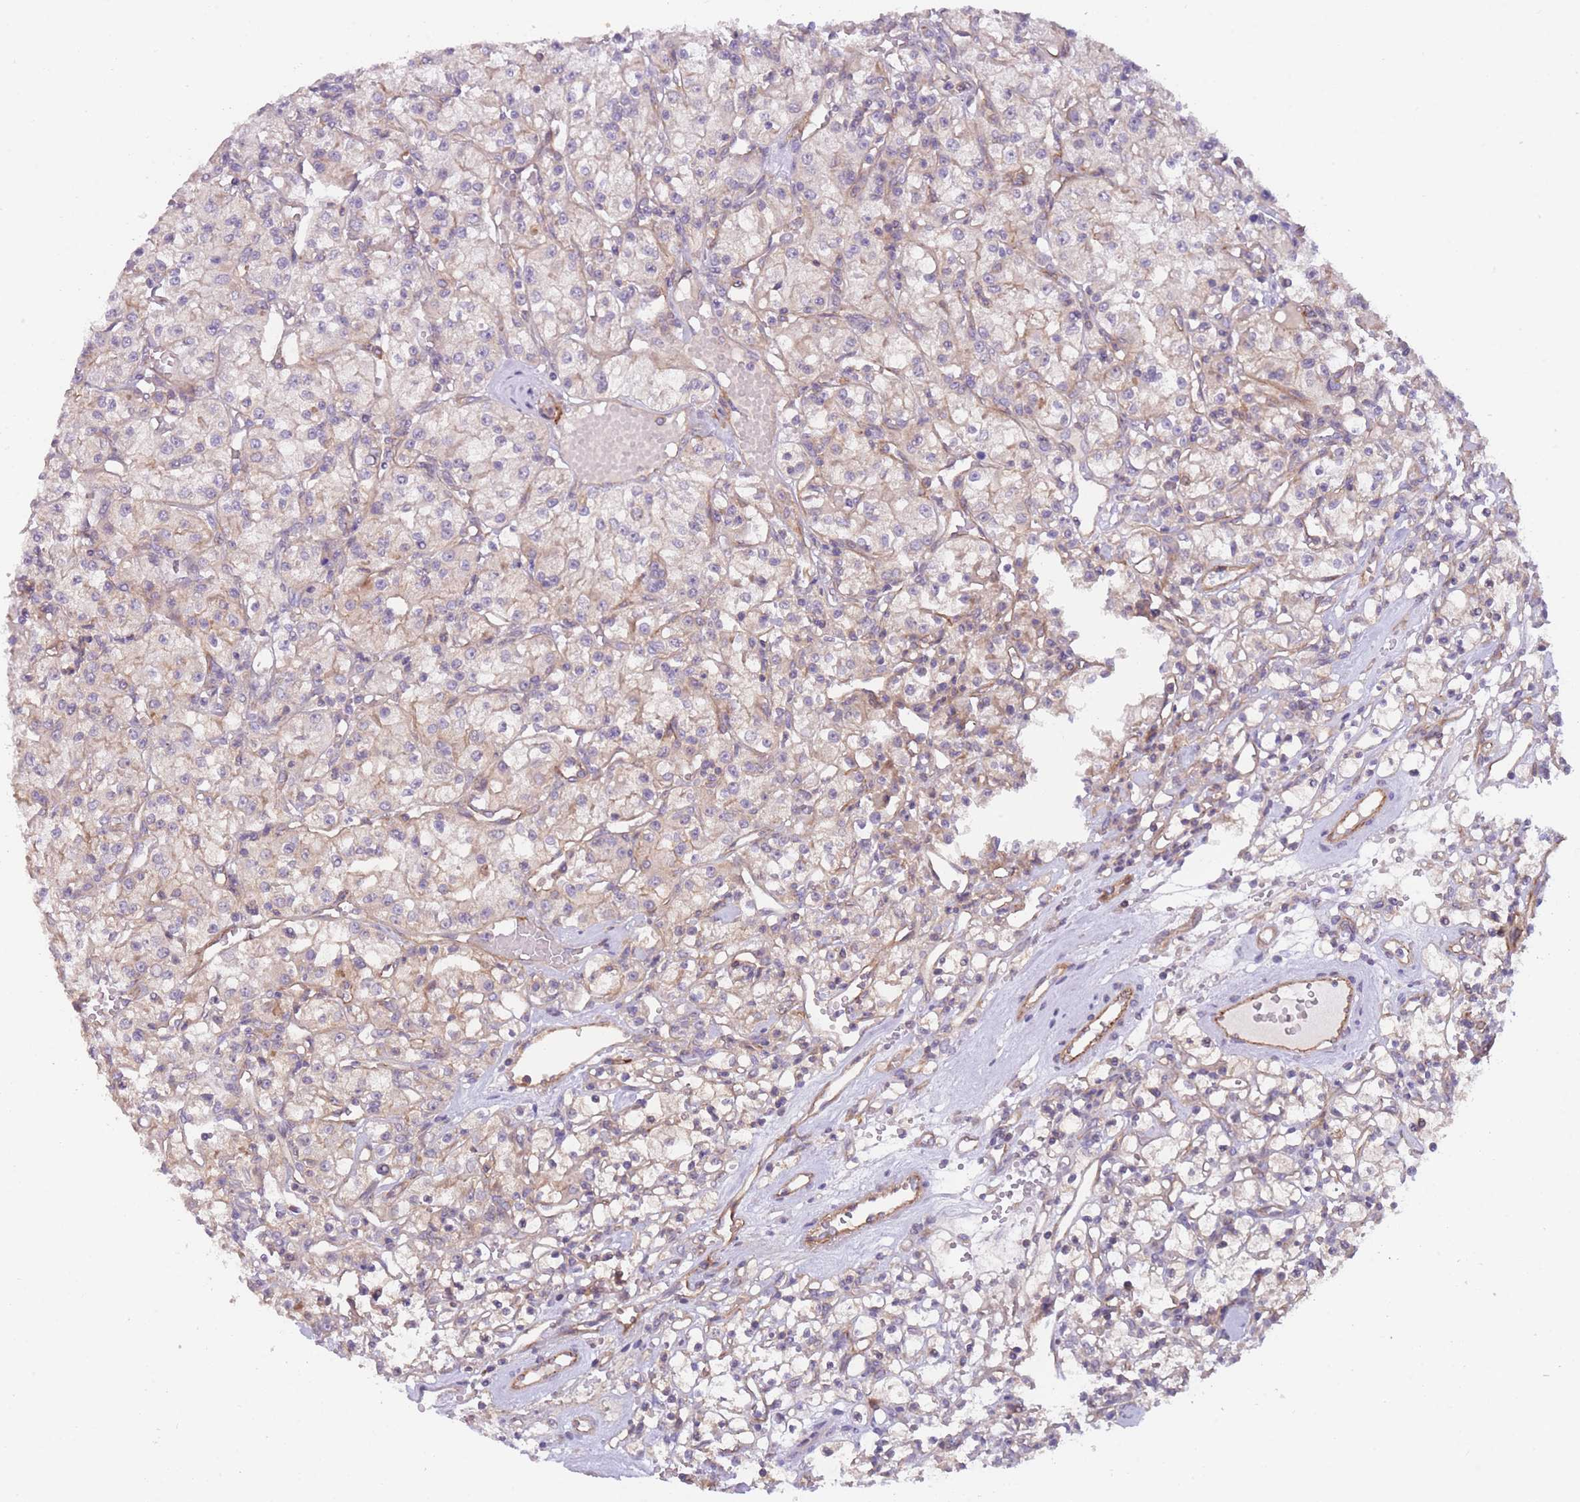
{"staining": {"intensity": "negative", "quantity": "none", "location": "none"}, "tissue": "renal cancer", "cell_type": "Tumor cells", "image_type": "cancer", "snomed": [{"axis": "morphology", "description": "Adenocarcinoma, NOS"}, {"axis": "topography", "description": "Kidney"}], "caption": "DAB immunohistochemical staining of human adenocarcinoma (renal) exhibits no significant expression in tumor cells. (IHC, brightfield microscopy, high magnification).", "gene": "WDR93", "patient": {"sex": "female", "age": 59}}